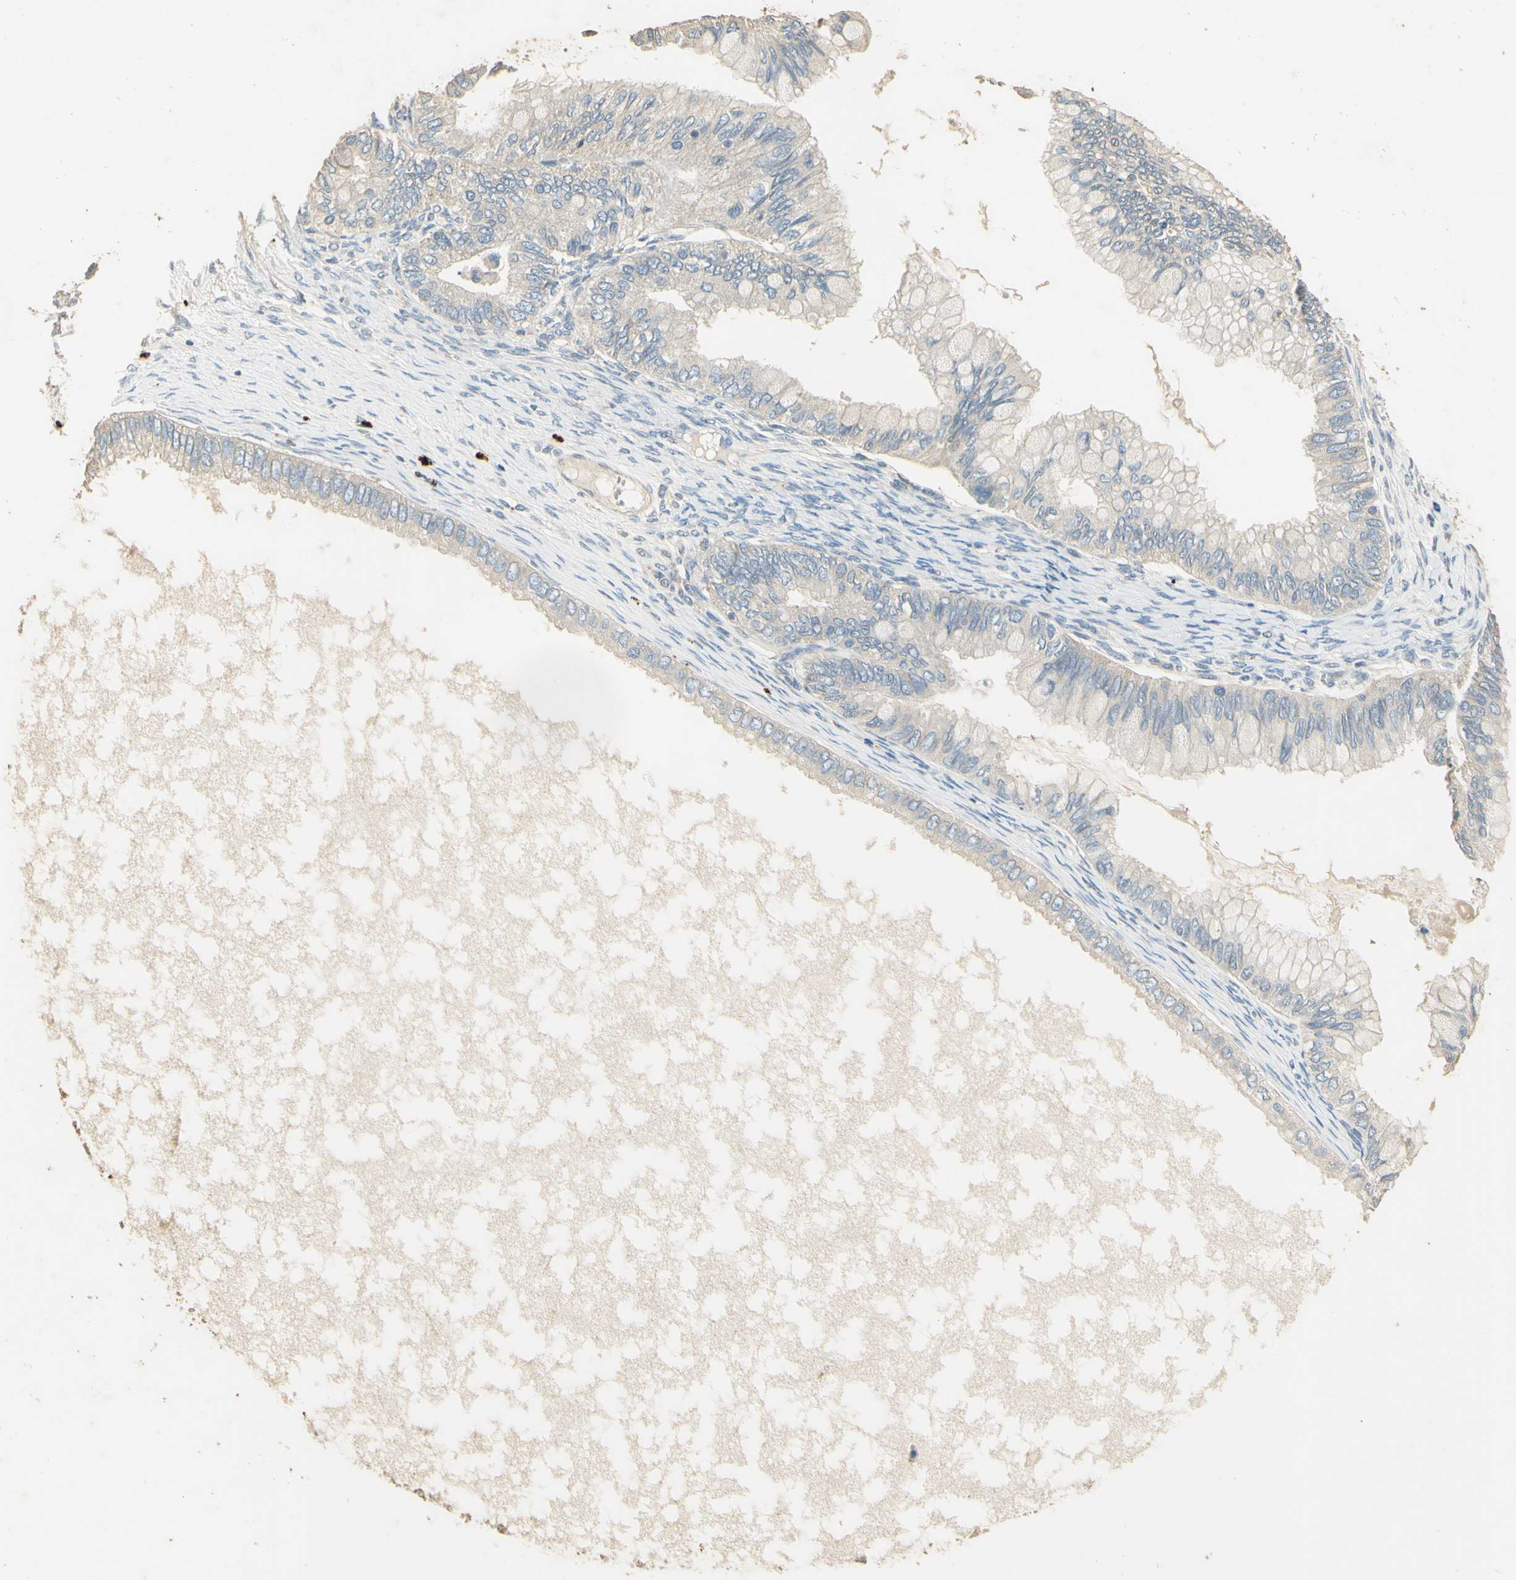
{"staining": {"intensity": "negative", "quantity": "none", "location": "none"}, "tissue": "ovarian cancer", "cell_type": "Tumor cells", "image_type": "cancer", "snomed": [{"axis": "morphology", "description": "Cystadenocarcinoma, mucinous, NOS"}, {"axis": "topography", "description": "Ovary"}], "caption": "High magnification brightfield microscopy of ovarian cancer (mucinous cystadenocarcinoma) stained with DAB (brown) and counterstained with hematoxylin (blue): tumor cells show no significant positivity. (Brightfield microscopy of DAB immunohistochemistry at high magnification).", "gene": "ARHGEF17", "patient": {"sex": "female", "age": 80}}